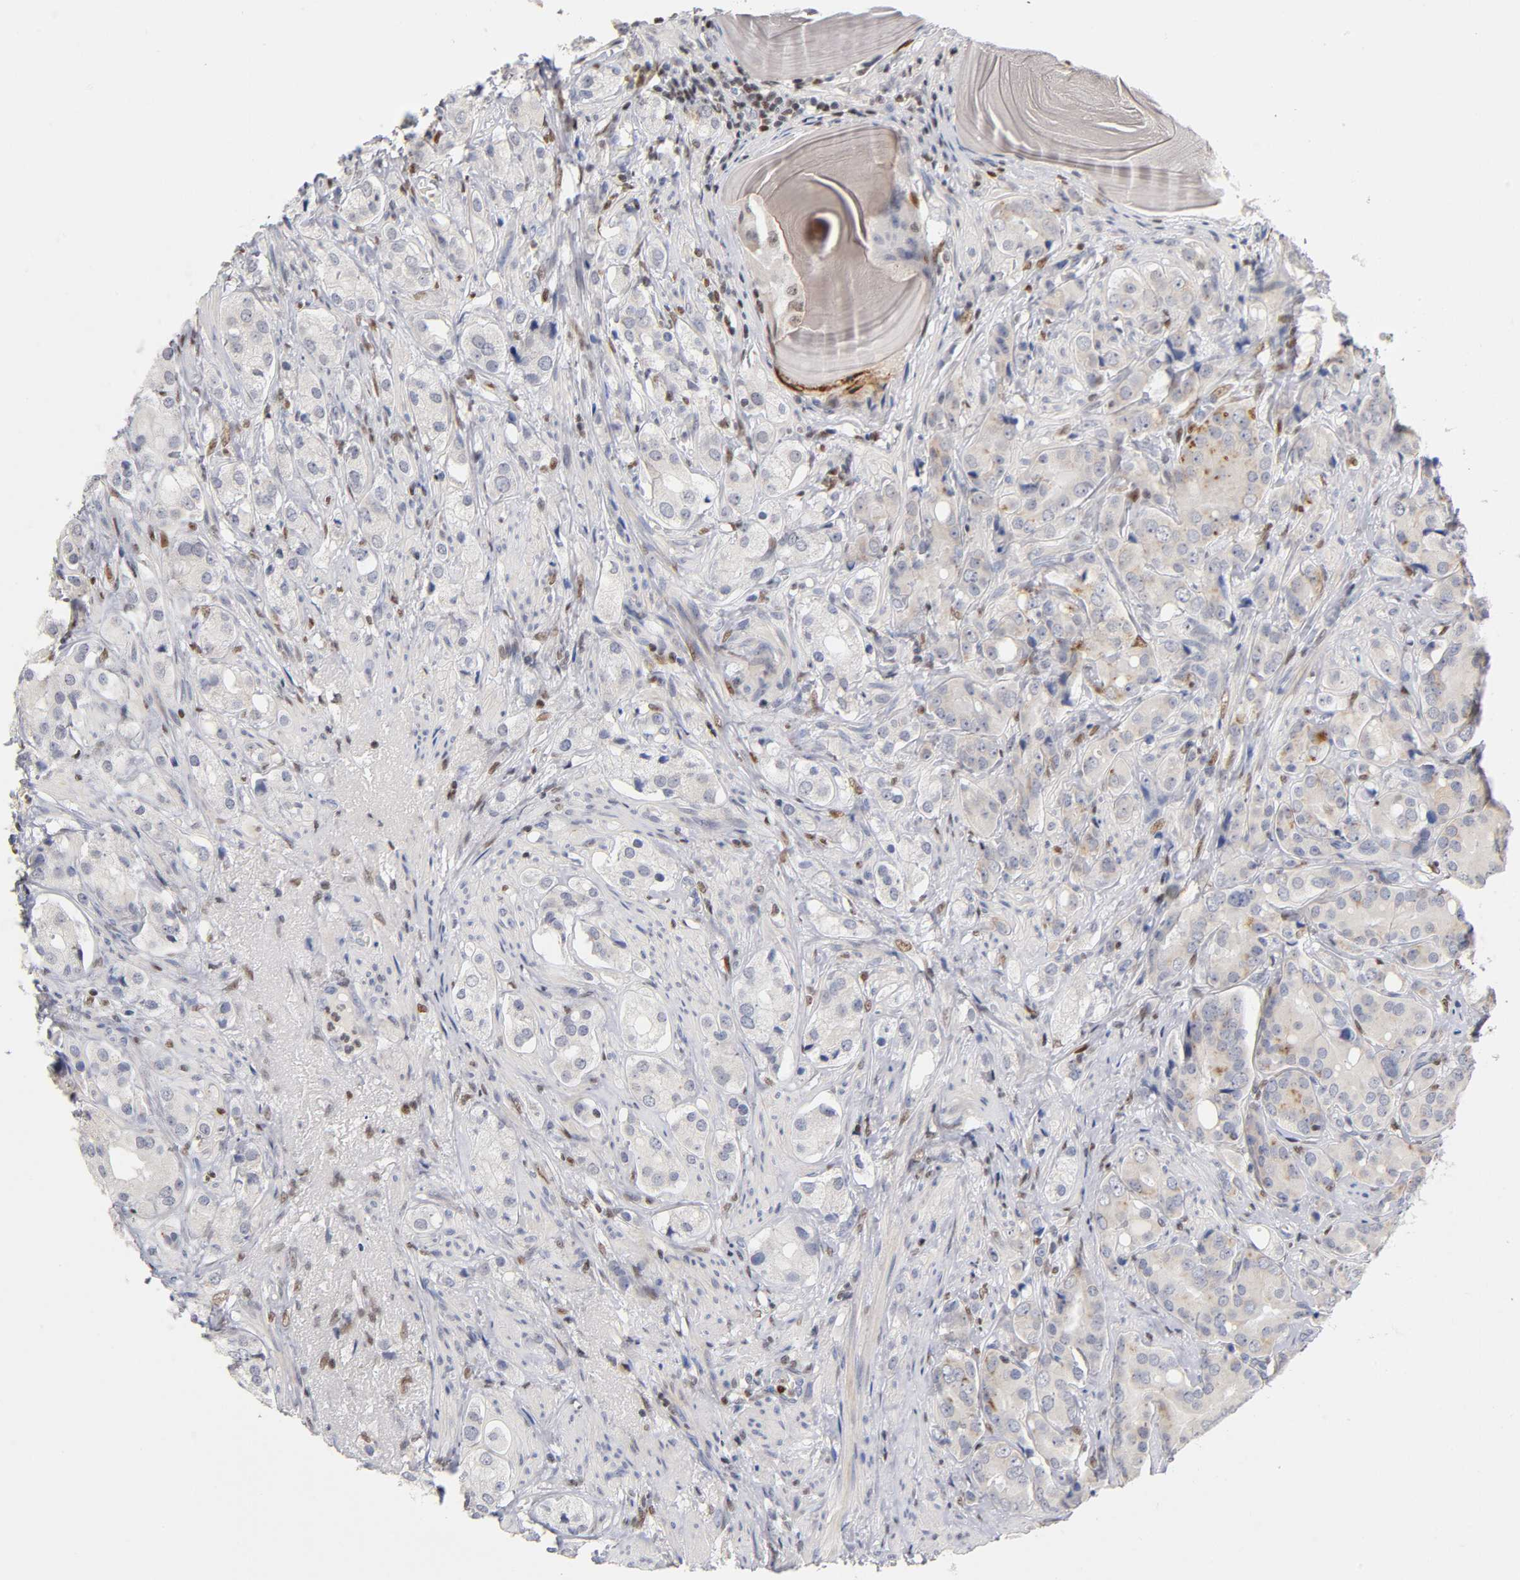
{"staining": {"intensity": "weak", "quantity": "25%-75%", "location": "cytoplasmic/membranous"}, "tissue": "prostate cancer", "cell_type": "Tumor cells", "image_type": "cancer", "snomed": [{"axis": "morphology", "description": "Adenocarcinoma, High grade"}, {"axis": "topography", "description": "Prostate"}], "caption": "Human adenocarcinoma (high-grade) (prostate) stained with a protein marker reveals weak staining in tumor cells.", "gene": "RUNX1", "patient": {"sex": "male", "age": 68}}